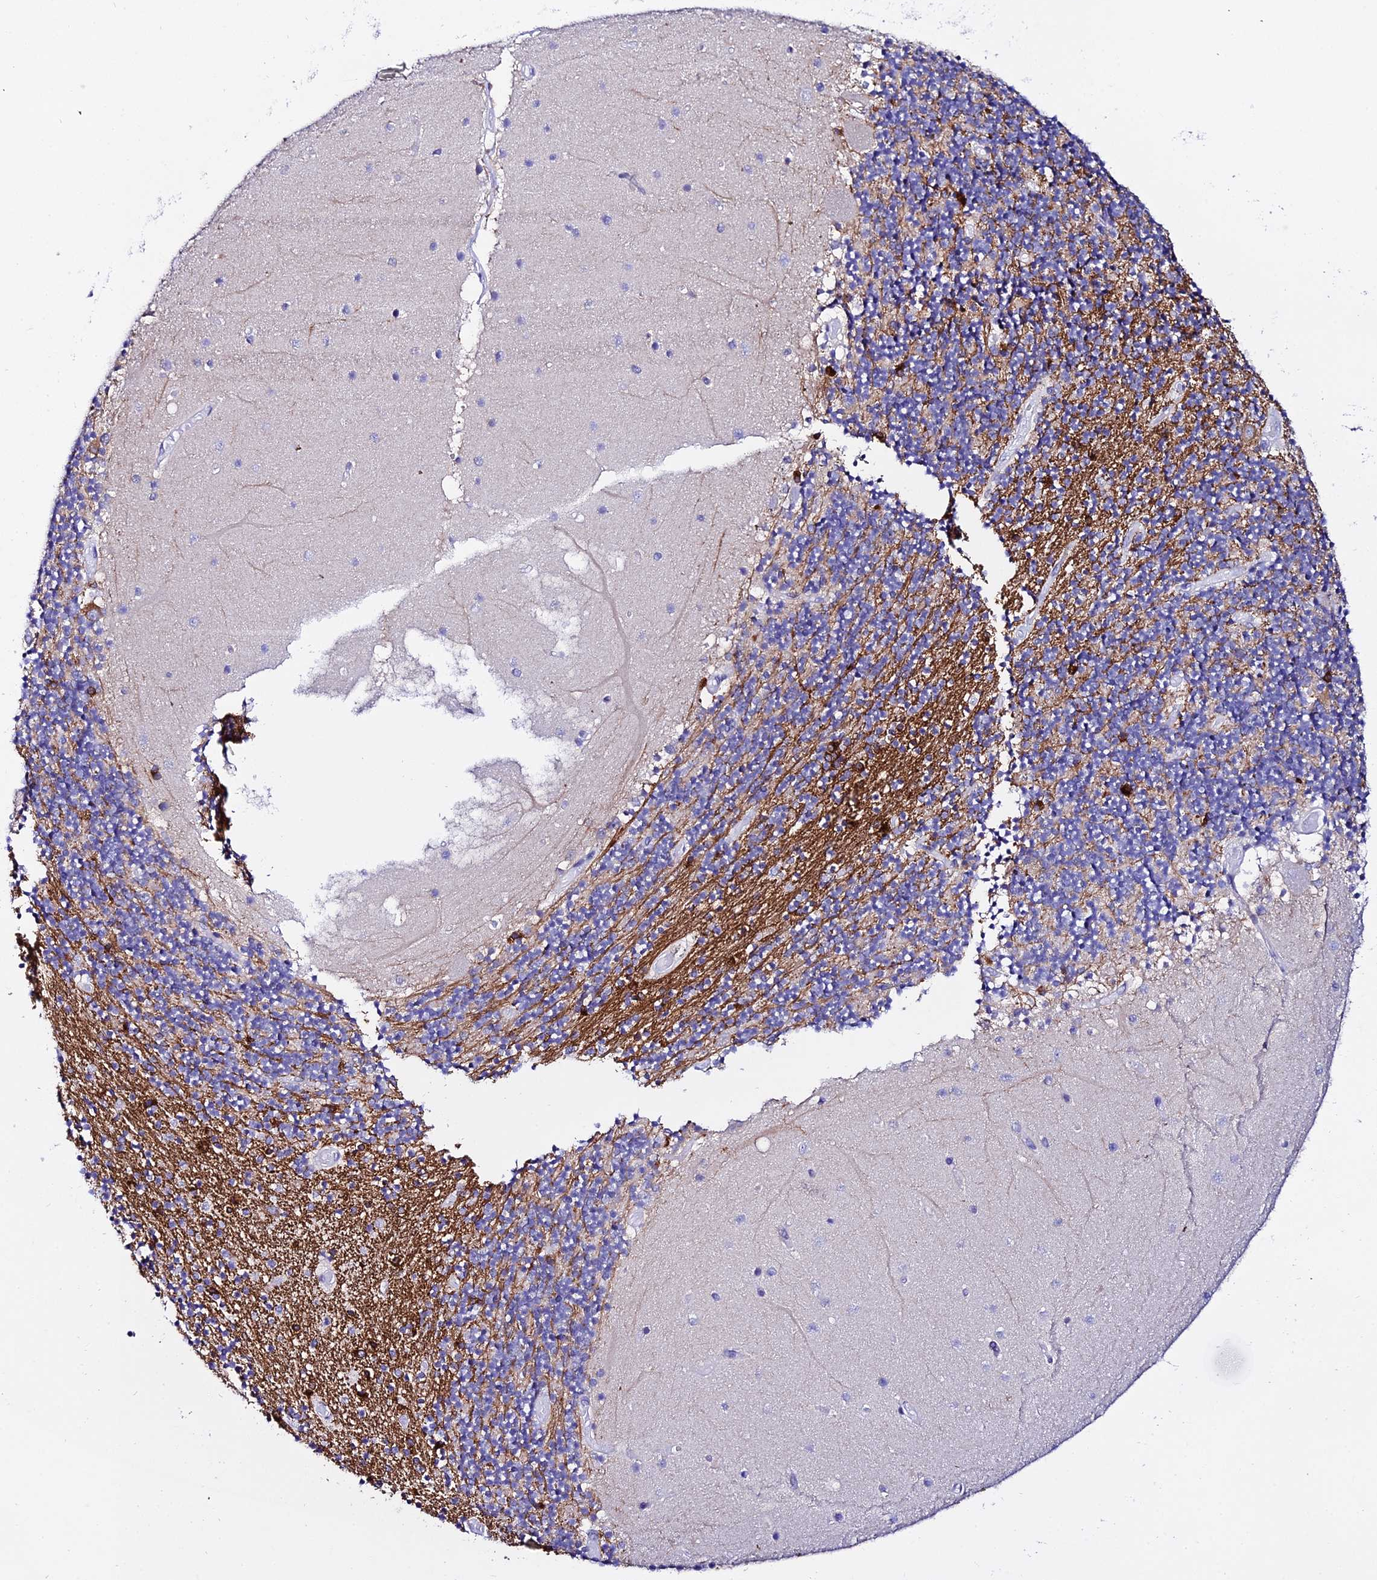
{"staining": {"intensity": "moderate", "quantity": "25%-75%", "location": "cytoplasmic/membranous"}, "tissue": "cerebellum", "cell_type": "Cells in granular layer", "image_type": "normal", "snomed": [{"axis": "morphology", "description": "Normal tissue, NOS"}, {"axis": "topography", "description": "Cerebellum"}], "caption": "The image demonstrates a brown stain indicating the presence of a protein in the cytoplasmic/membranous of cells in granular layer in cerebellum.", "gene": "ATG16L2", "patient": {"sex": "female", "age": 28}}